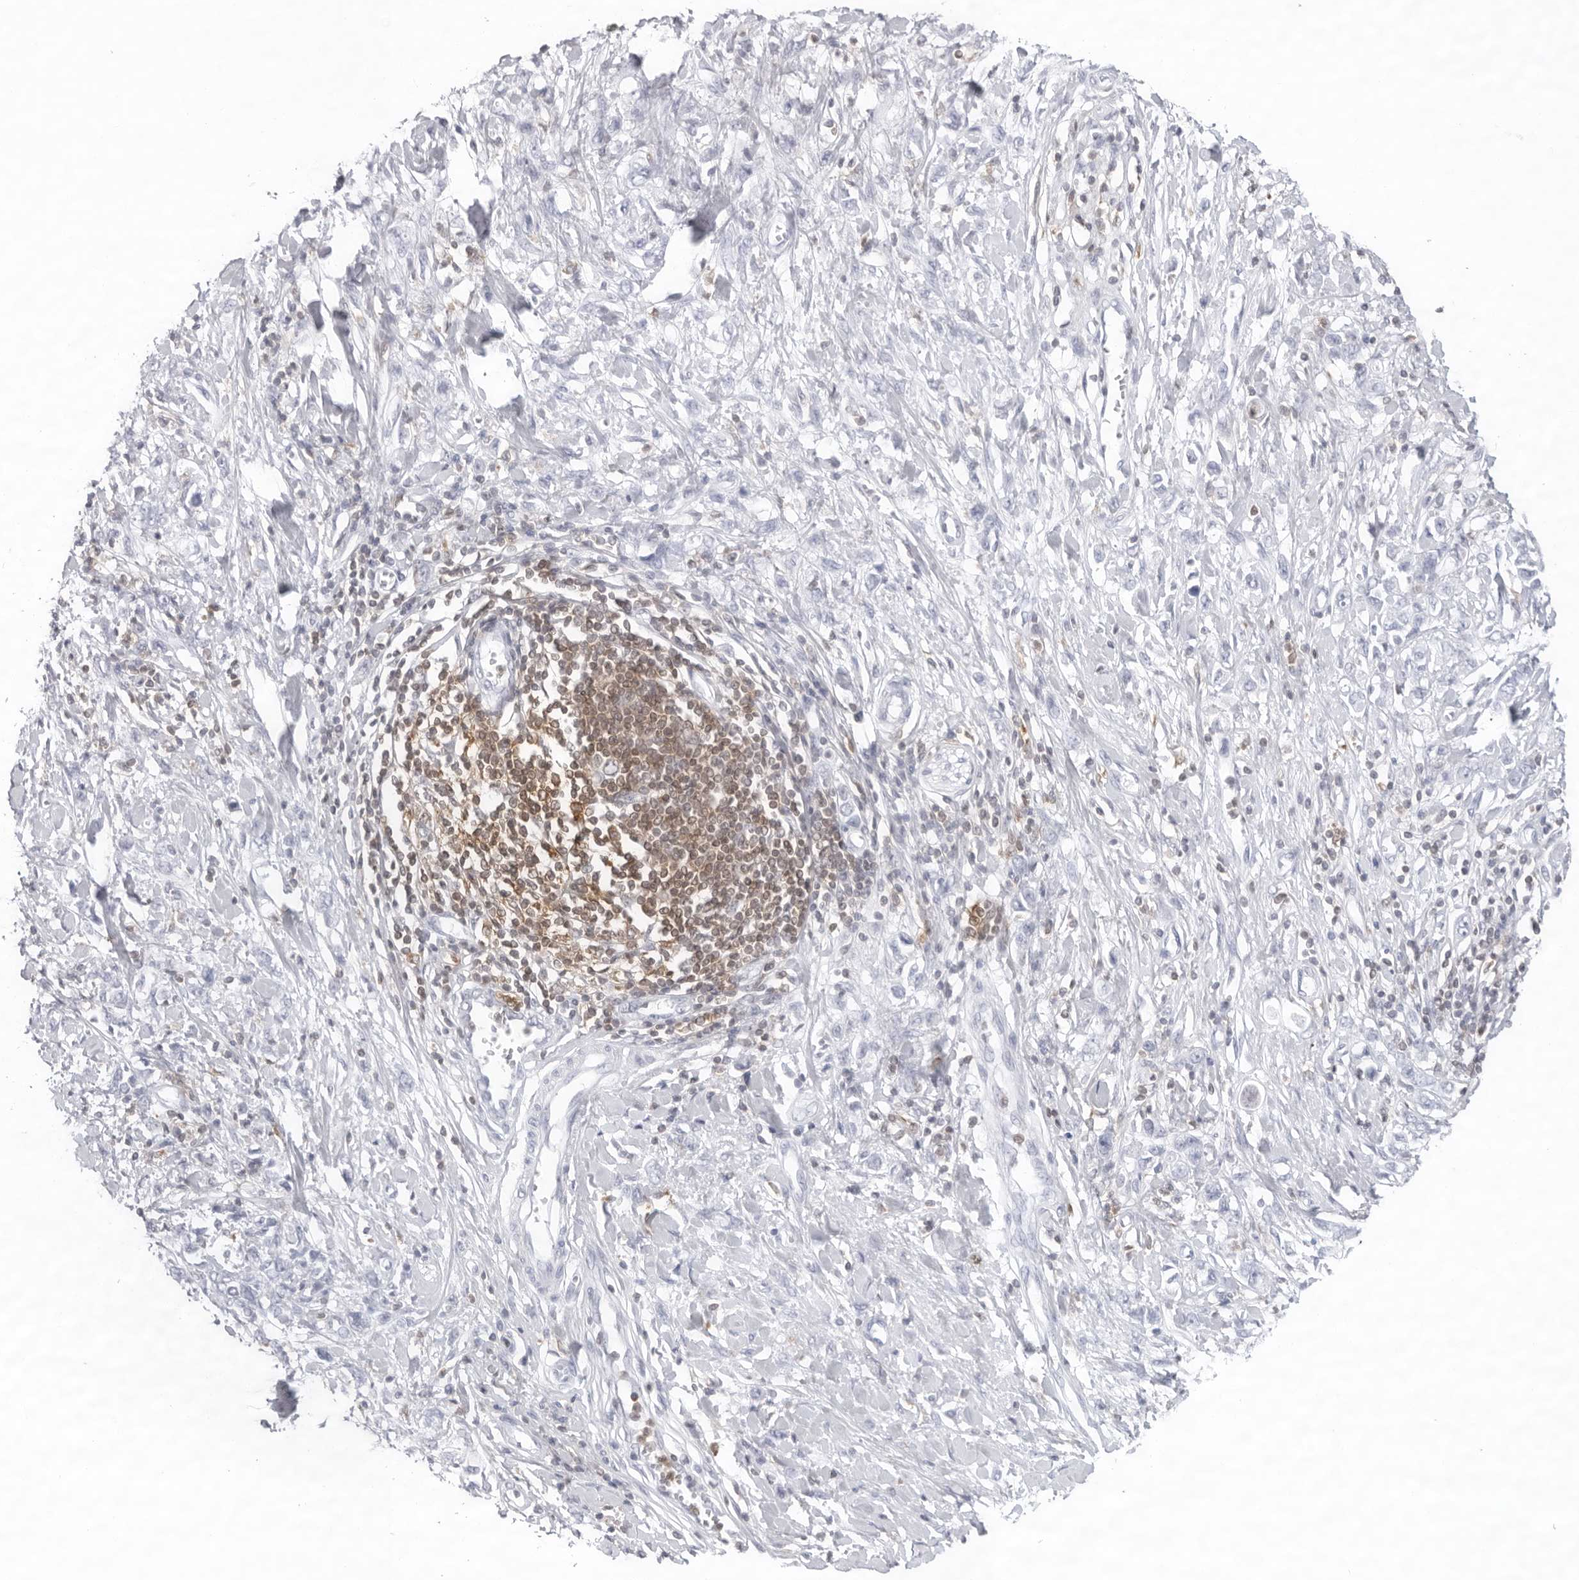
{"staining": {"intensity": "negative", "quantity": "none", "location": "none"}, "tissue": "stomach cancer", "cell_type": "Tumor cells", "image_type": "cancer", "snomed": [{"axis": "morphology", "description": "Adenocarcinoma, NOS"}, {"axis": "topography", "description": "Stomach"}], "caption": "The IHC photomicrograph has no significant staining in tumor cells of stomach cancer (adenocarcinoma) tissue. (IHC, brightfield microscopy, high magnification).", "gene": "FMNL1", "patient": {"sex": "female", "age": 76}}